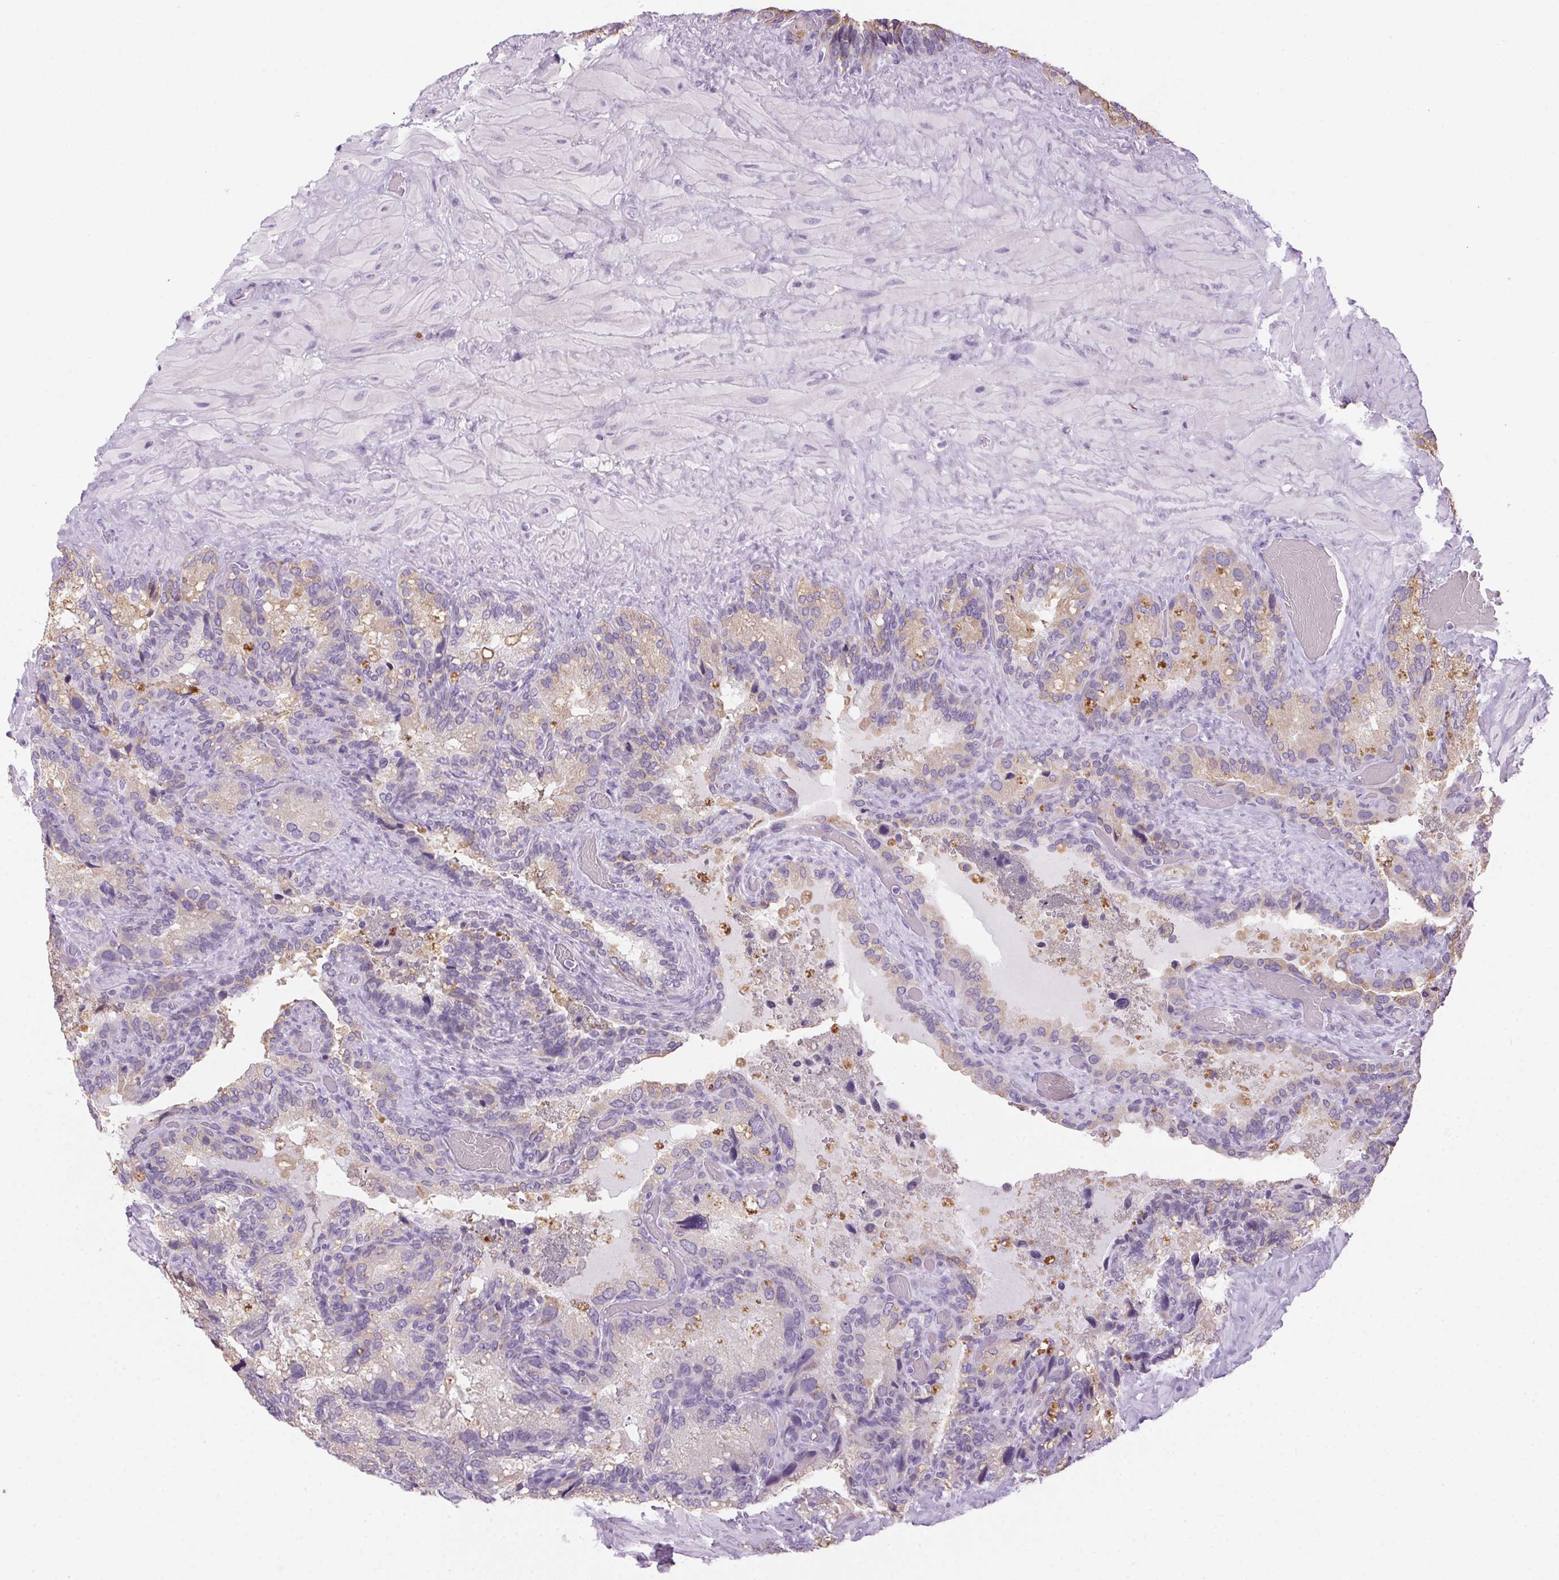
{"staining": {"intensity": "weak", "quantity": "25%-75%", "location": "cytoplasmic/membranous"}, "tissue": "seminal vesicle", "cell_type": "Glandular cells", "image_type": "normal", "snomed": [{"axis": "morphology", "description": "Normal tissue, NOS"}, {"axis": "topography", "description": "Seminal veicle"}], "caption": "This micrograph exhibits immunohistochemistry (IHC) staining of normal seminal vesicle, with low weak cytoplasmic/membranous positivity in about 25%-75% of glandular cells.", "gene": "POPDC2", "patient": {"sex": "male", "age": 60}}